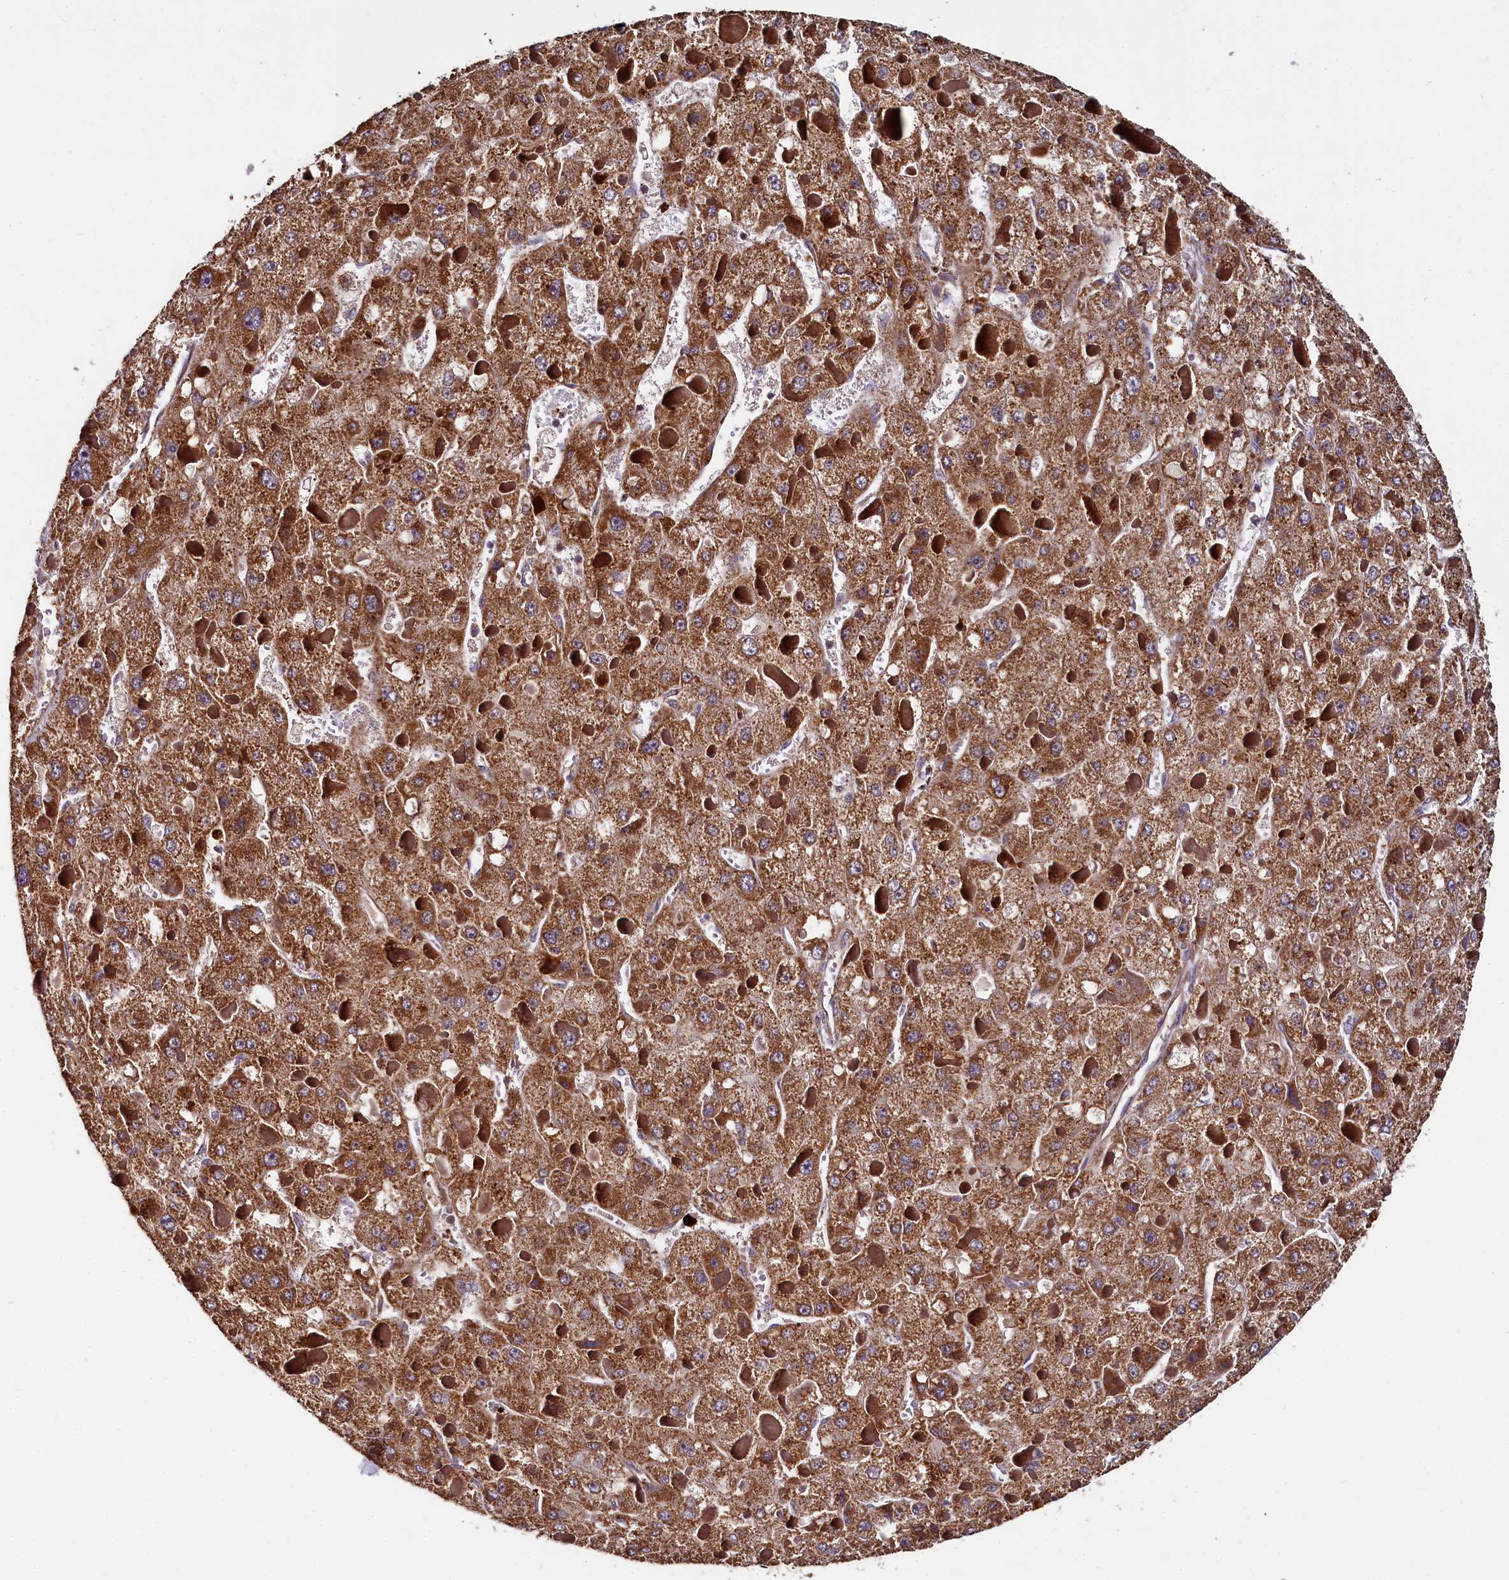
{"staining": {"intensity": "strong", "quantity": ">75%", "location": "cytoplasmic/membranous"}, "tissue": "liver cancer", "cell_type": "Tumor cells", "image_type": "cancer", "snomed": [{"axis": "morphology", "description": "Carcinoma, Hepatocellular, NOS"}, {"axis": "topography", "description": "Liver"}], "caption": "Immunohistochemical staining of hepatocellular carcinoma (liver) displays high levels of strong cytoplasmic/membranous positivity in about >75% of tumor cells.", "gene": "SPRYD3", "patient": {"sex": "female", "age": 73}}